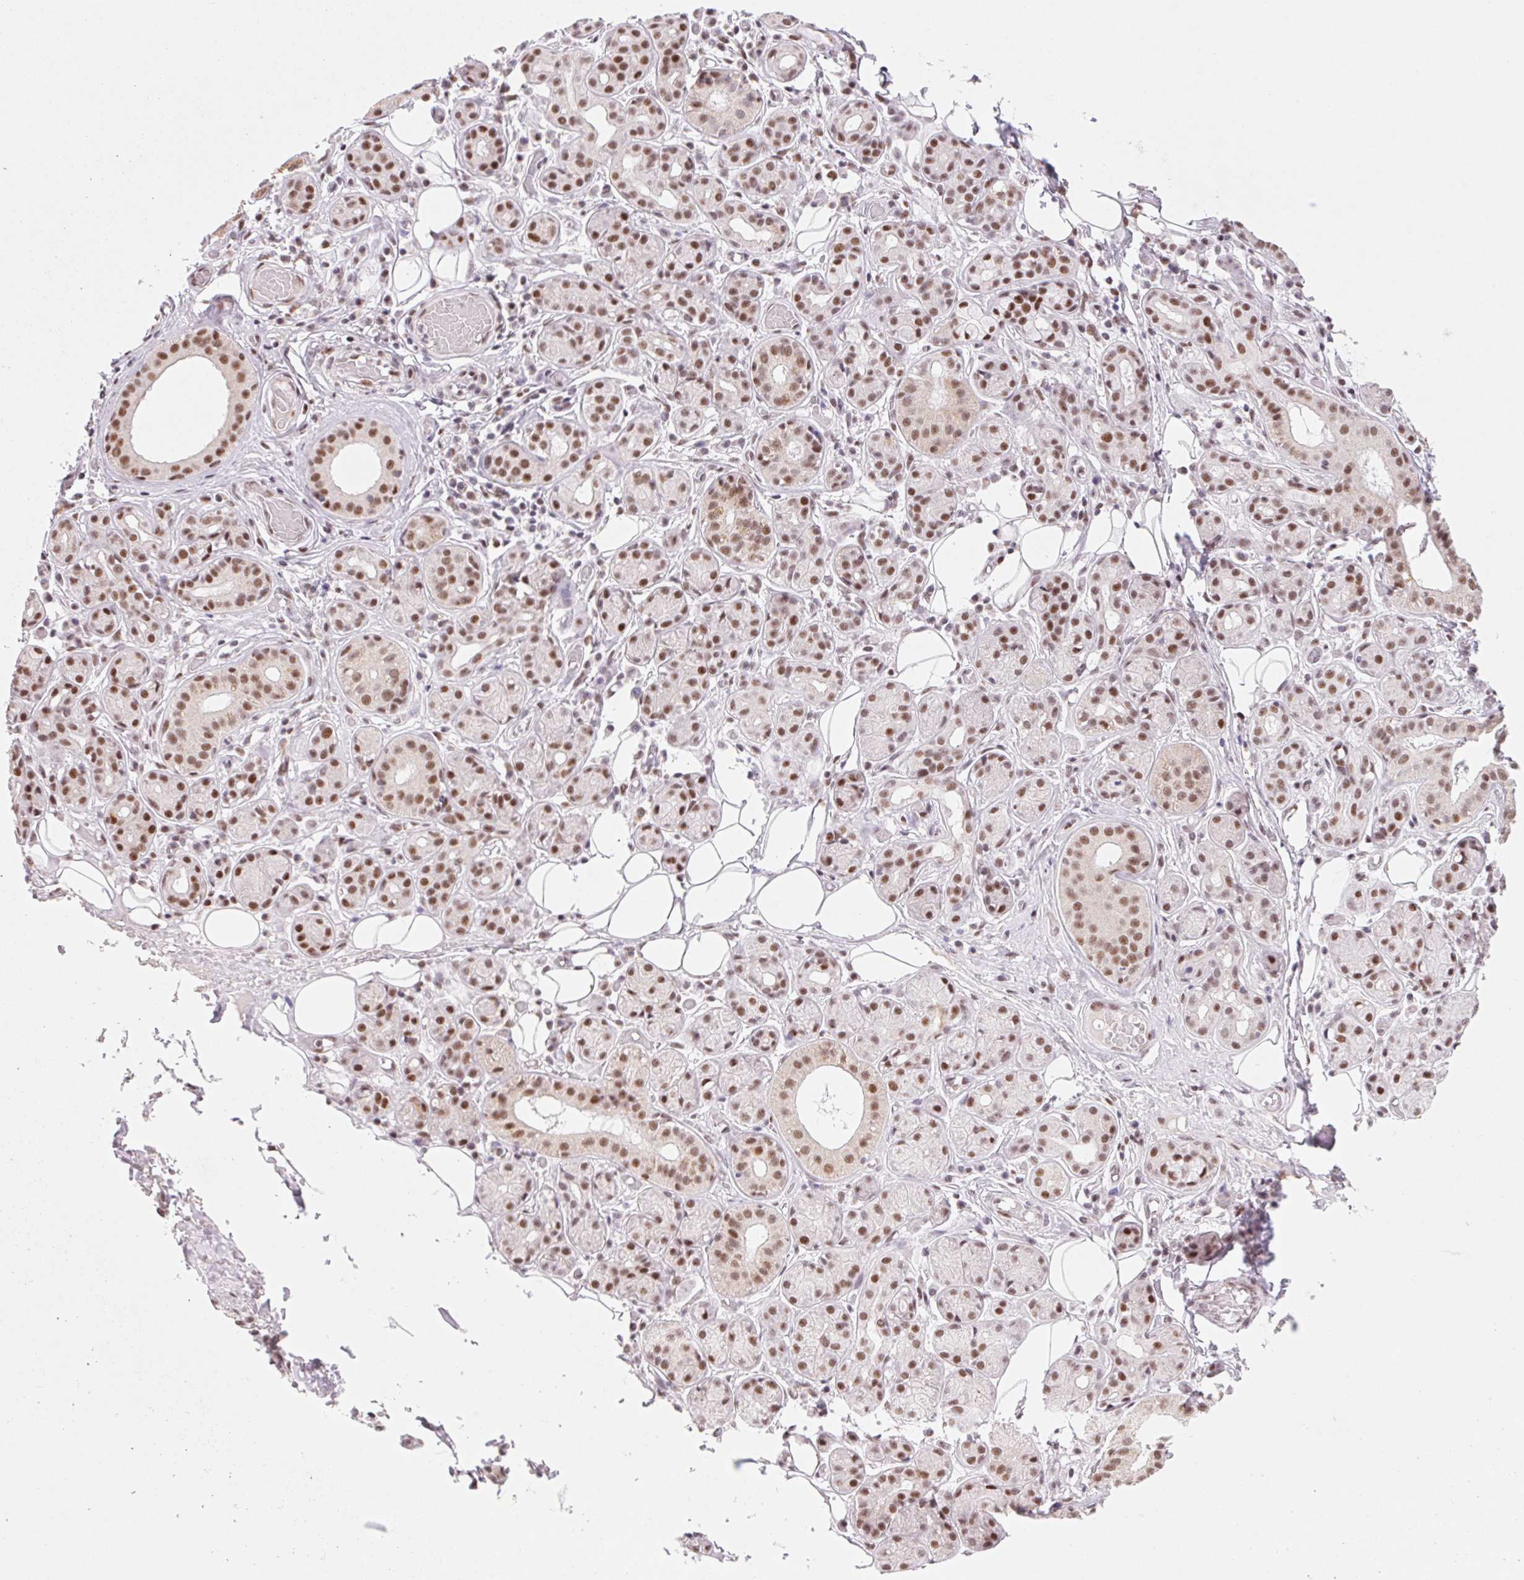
{"staining": {"intensity": "moderate", "quantity": ">75%", "location": "nuclear"}, "tissue": "salivary gland", "cell_type": "Glandular cells", "image_type": "normal", "snomed": [{"axis": "morphology", "description": "Normal tissue, NOS"}, {"axis": "topography", "description": "Salivary gland"}, {"axis": "topography", "description": "Peripheral nerve tissue"}], "caption": "High-magnification brightfield microscopy of normal salivary gland stained with DAB (3,3'-diaminobenzidine) (brown) and counterstained with hematoxylin (blue). glandular cells exhibit moderate nuclear staining is present in approximately>75% of cells. (Stains: DAB in brown, nuclei in blue, Microscopy: brightfield microscopy at high magnification).", "gene": "DPPA5", "patient": {"sex": "male", "age": 71}}